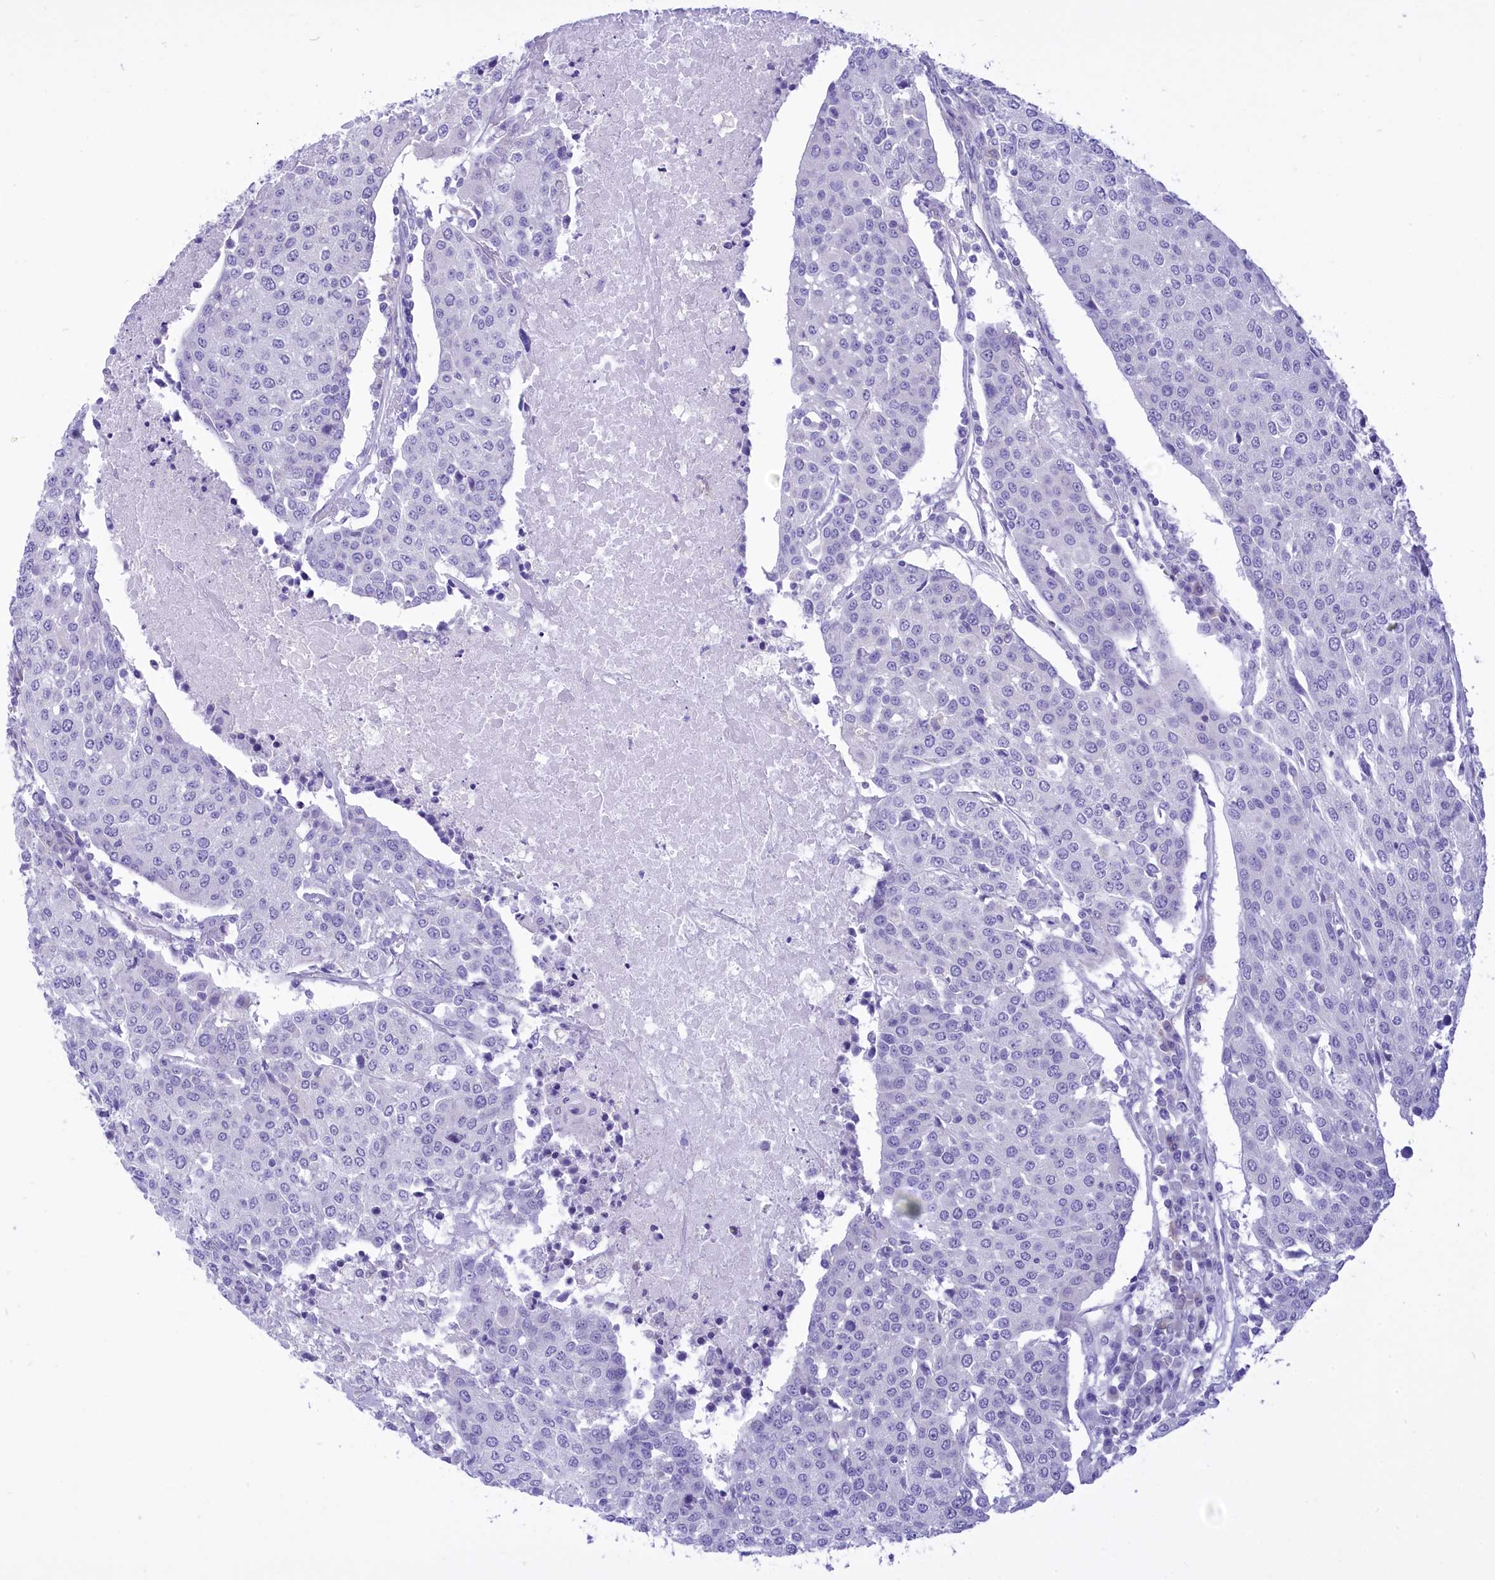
{"staining": {"intensity": "negative", "quantity": "none", "location": "none"}, "tissue": "urothelial cancer", "cell_type": "Tumor cells", "image_type": "cancer", "snomed": [{"axis": "morphology", "description": "Urothelial carcinoma, High grade"}, {"axis": "topography", "description": "Urinary bladder"}], "caption": "Immunohistochemical staining of urothelial carcinoma (high-grade) shows no significant expression in tumor cells.", "gene": "DCAF16", "patient": {"sex": "female", "age": 85}}